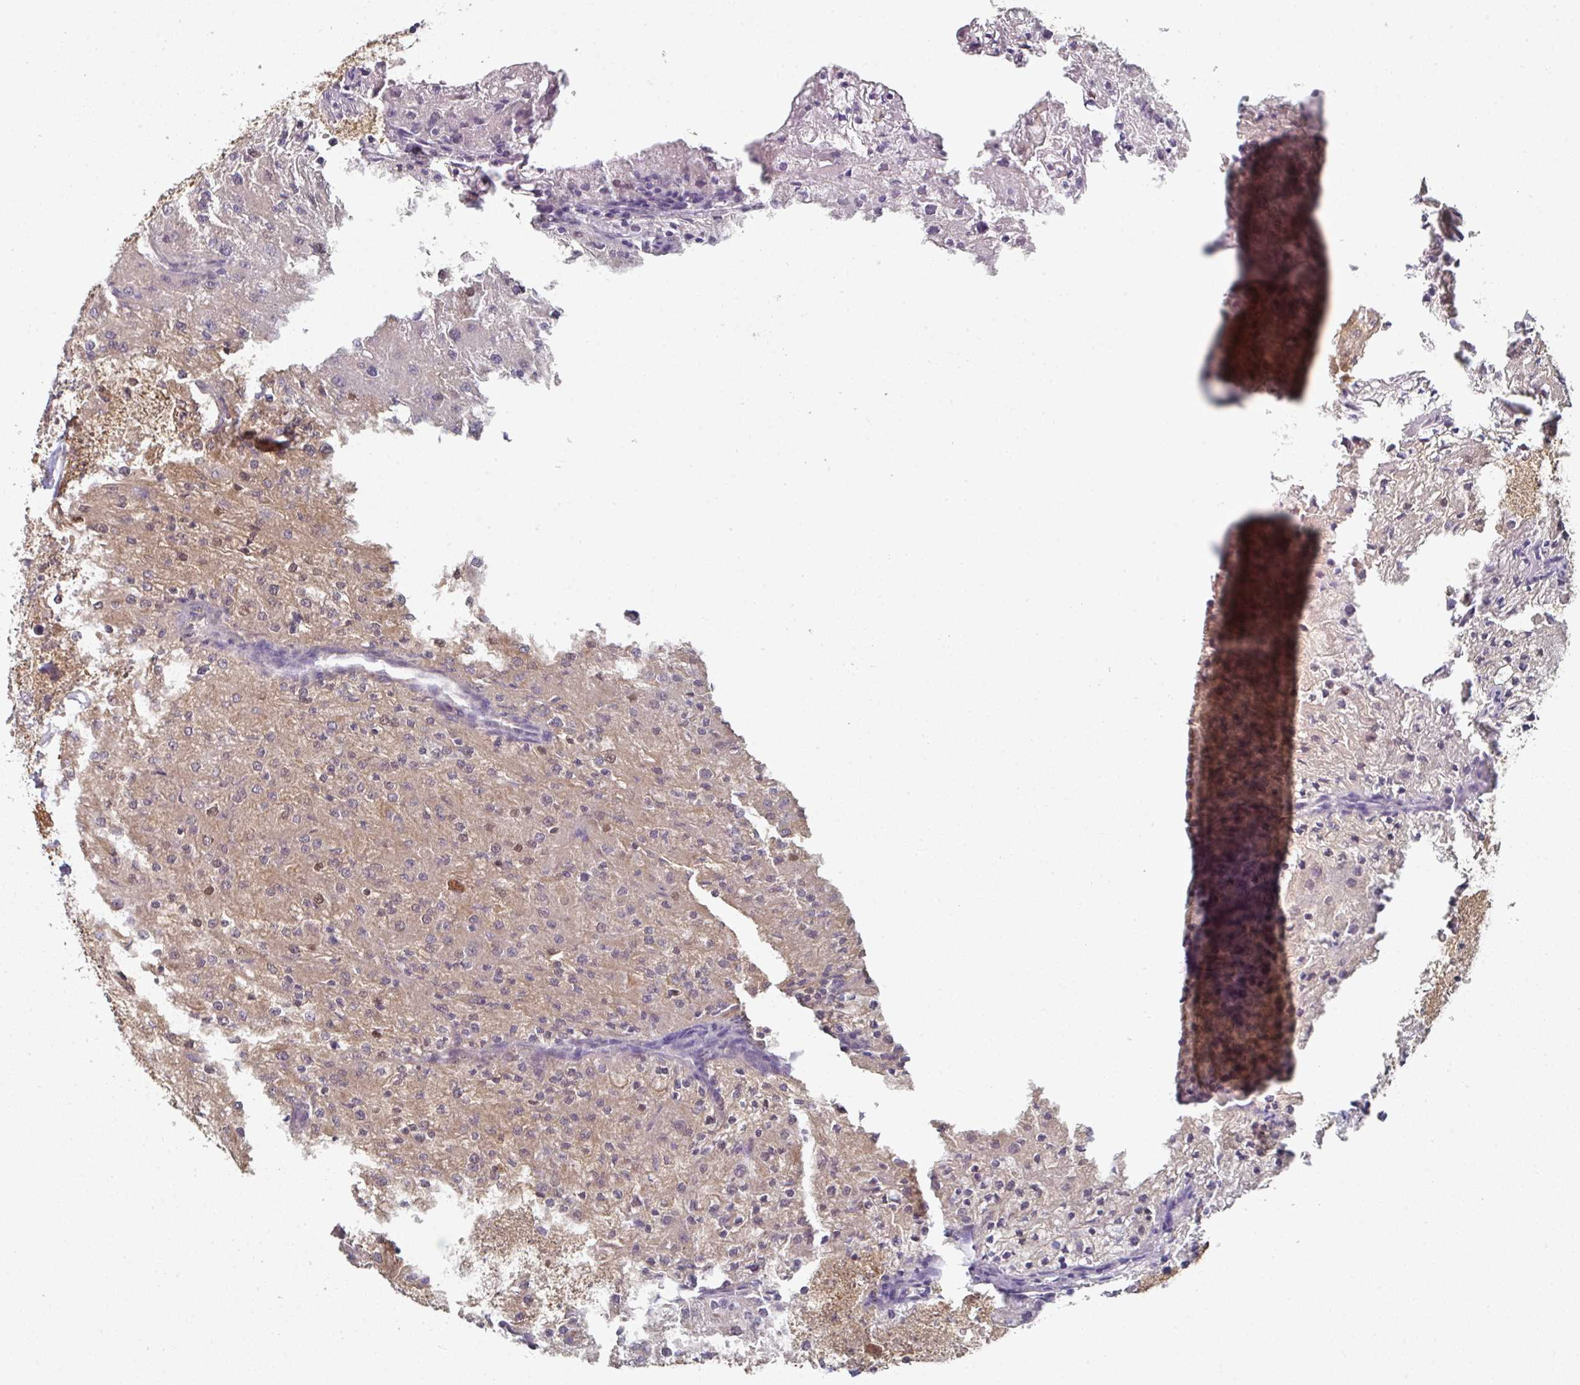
{"staining": {"intensity": "moderate", "quantity": "25%-75%", "location": "cytoplasmic/membranous,nuclear"}, "tissue": "renal cancer", "cell_type": "Tumor cells", "image_type": "cancer", "snomed": [{"axis": "morphology", "description": "Adenocarcinoma, NOS"}, {"axis": "topography", "description": "Kidney"}], "caption": "The micrograph exhibits a brown stain indicating the presence of a protein in the cytoplasmic/membranous and nuclear of tumor cells in renal adenocarcinoma.", "gene": "PSME3IP1", "patient": {"sex": "female", "age": 74}}